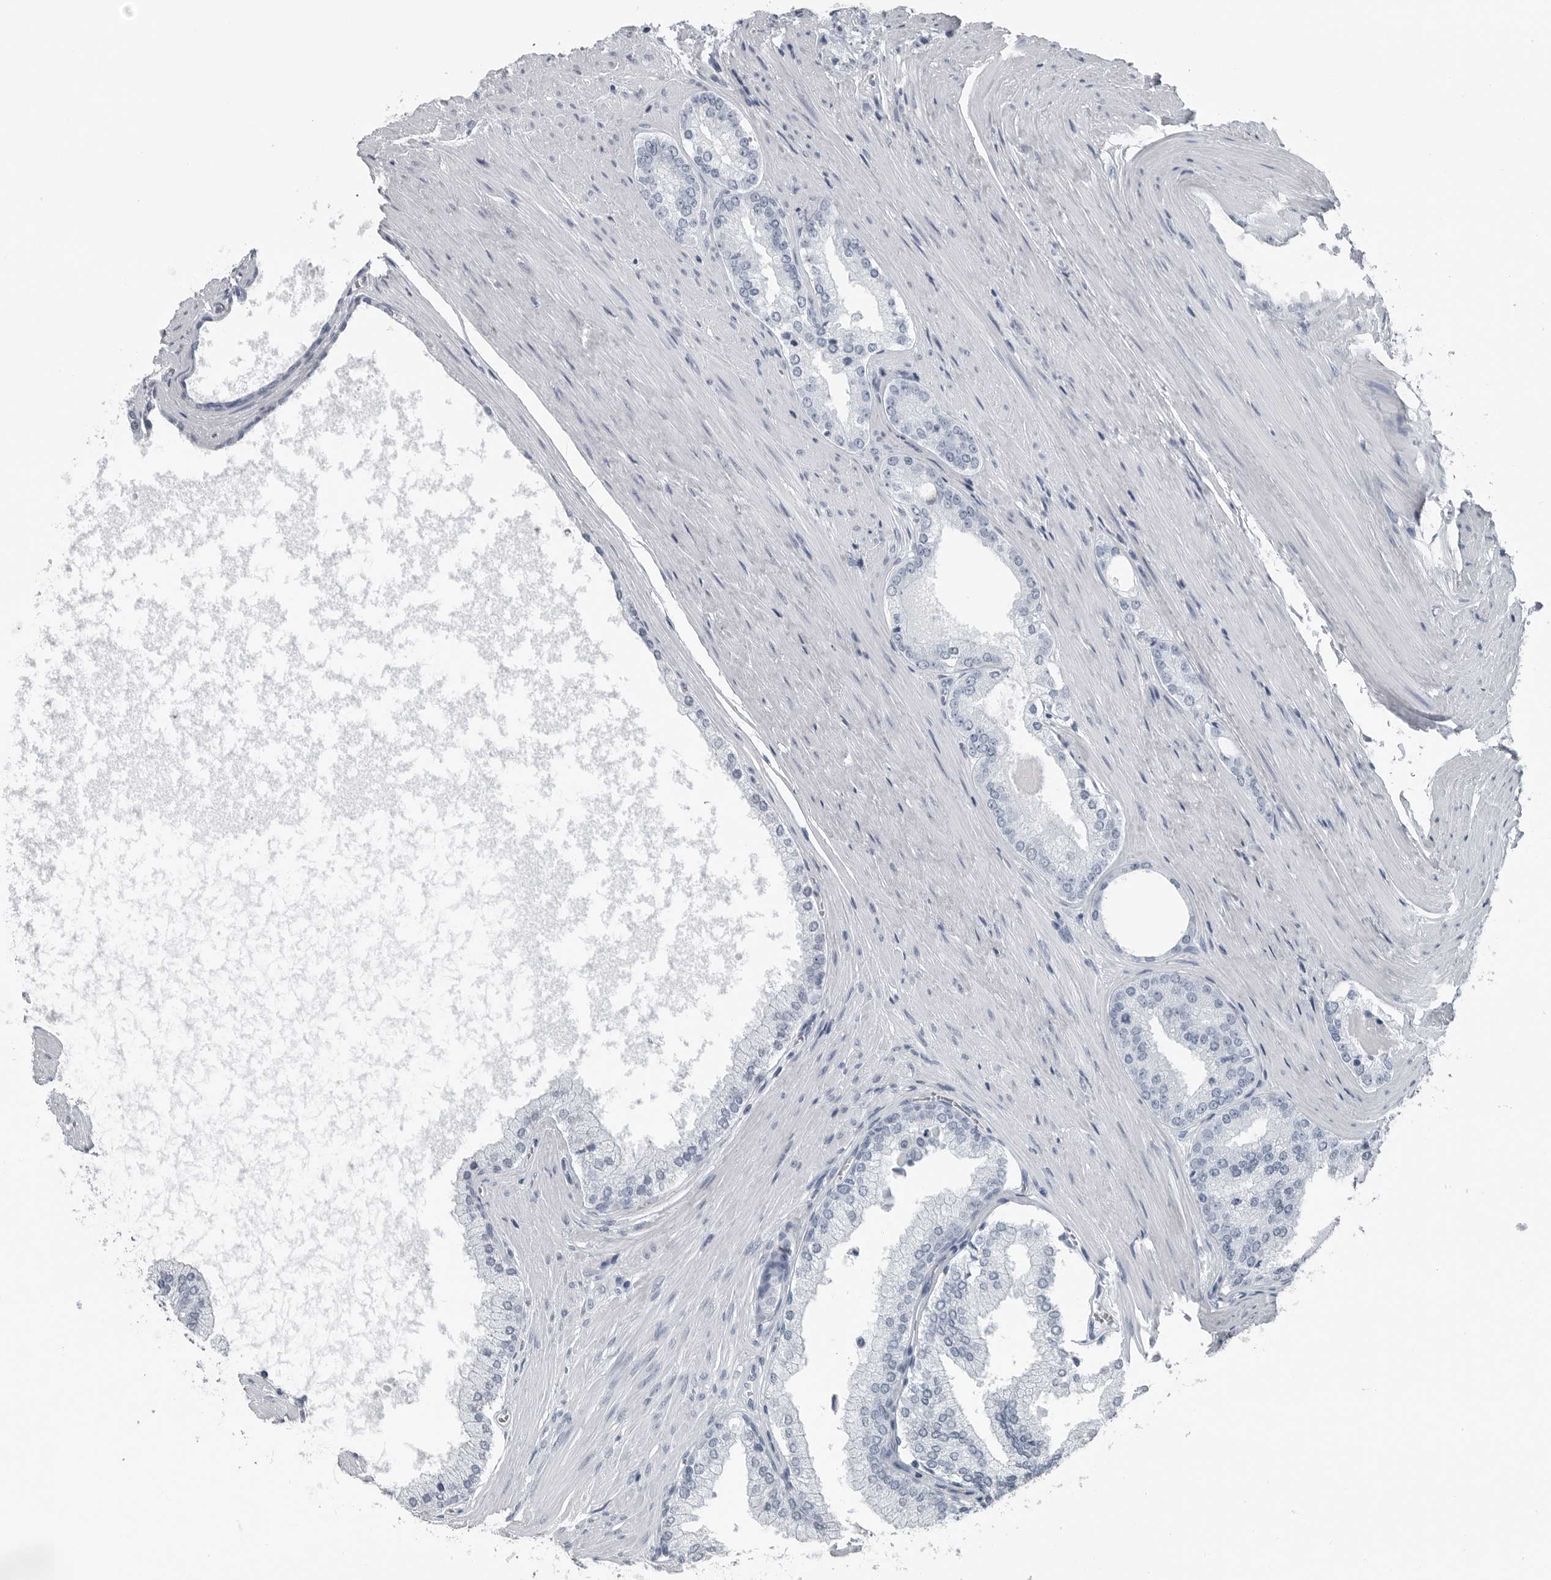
{"staining": {"intensity": "negative", "quantity": "none", "location": "none"}, "tissue": "prostate cancer", "cell_type": "Tumor cells", "image_type": "cancer", "snomed": [{"axis": "morphology", "description": "Adenocarcinoma, High grade"}, {"axis": "topography", "description": "Prostate"}], "caption": "High magnification brightfield microscopy of prostate adenocarcinoma (high-grade) stained with DAB (brown) and counterstained with hematoxylin (blue): tumor cells show no significant expression.", "gene": "SPINK1", "patient": {"sex": "male", "age": 60}}